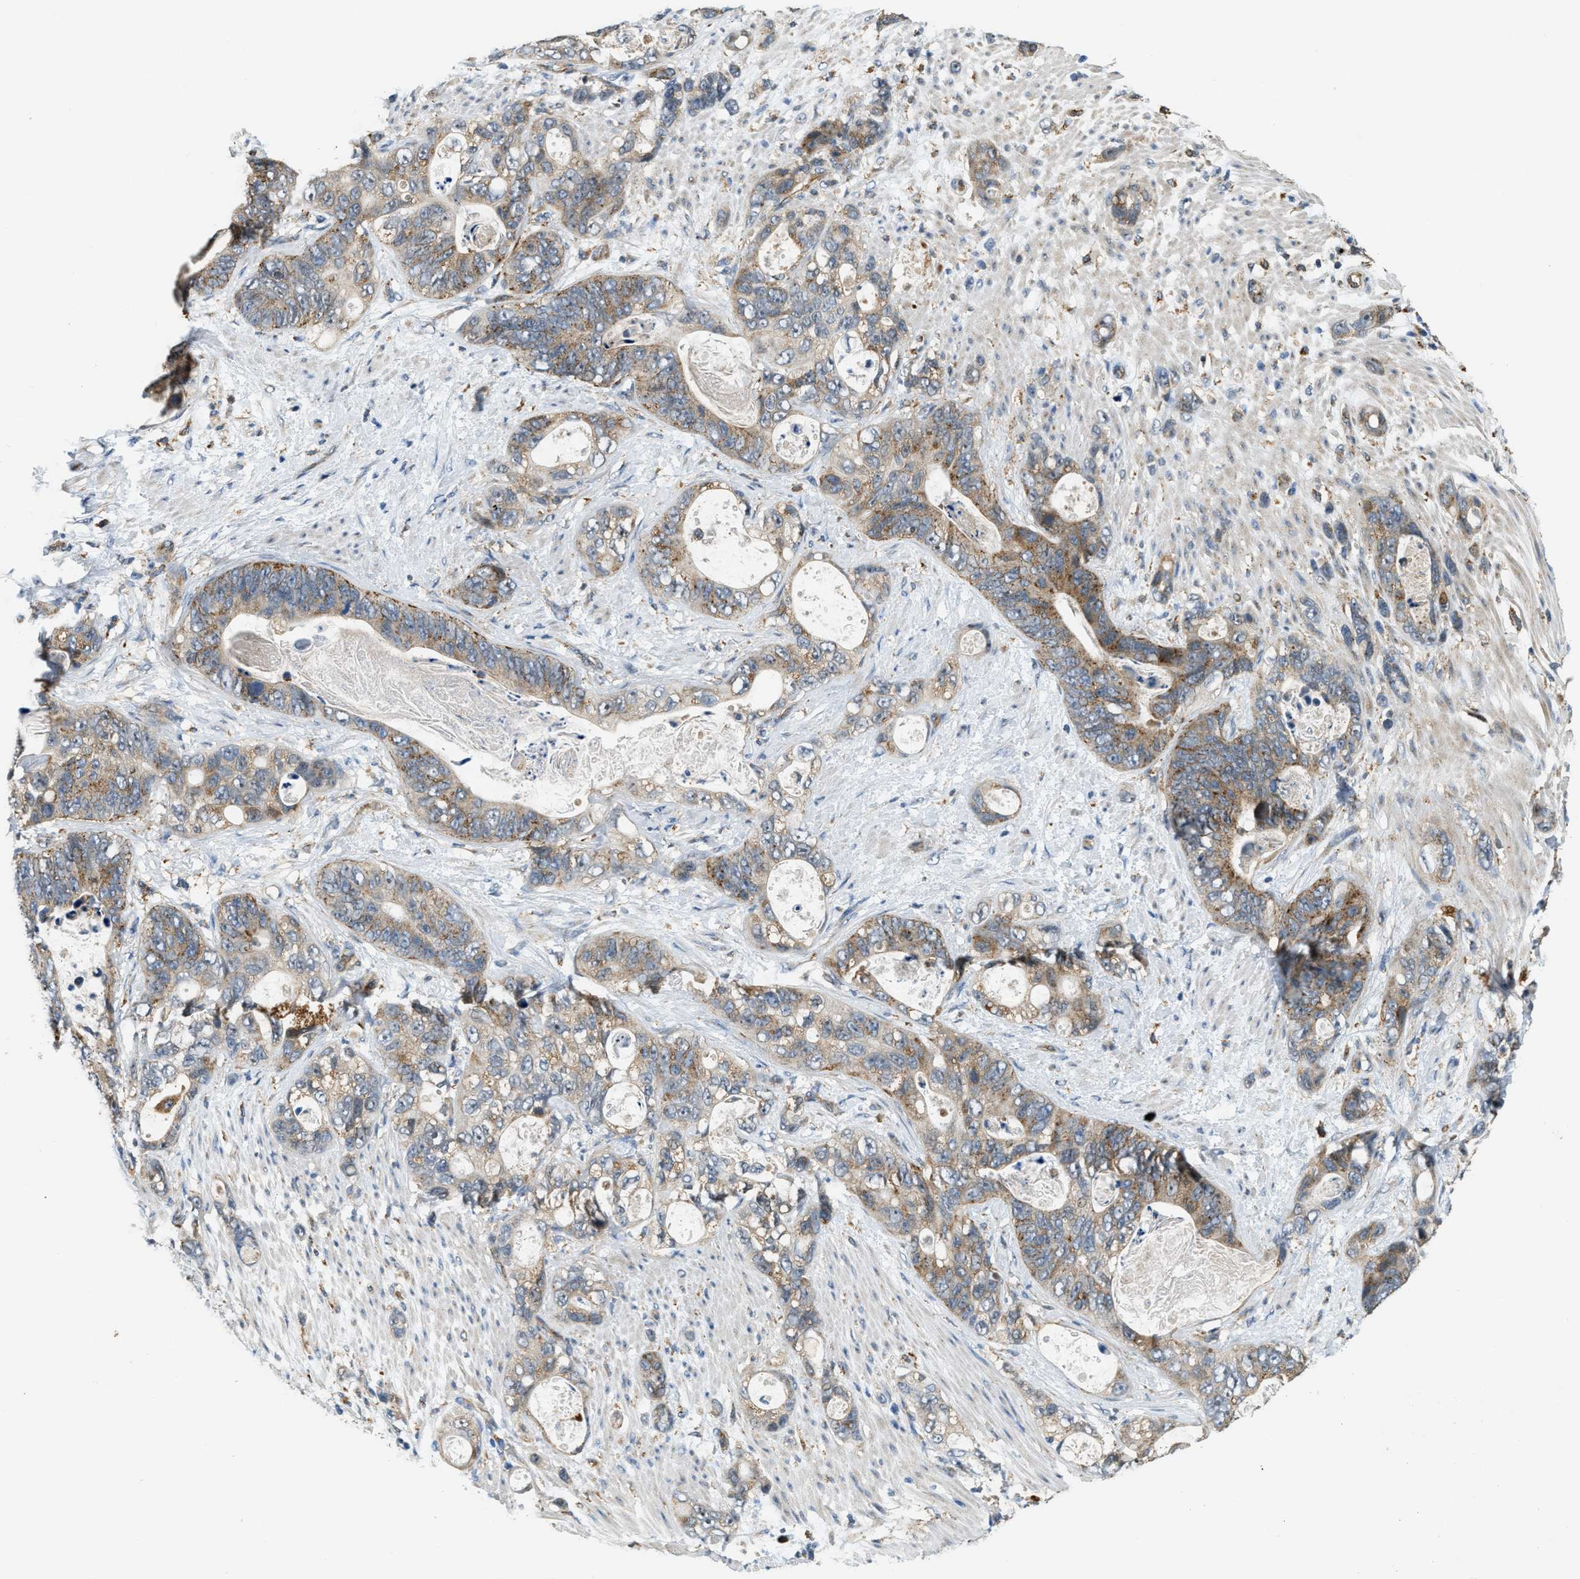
{"staining": {"intensity": "moderate", "quantity": ">75%", "location": "cytoplasmic/membranous"}, "tissue": "stomach cancer", "cell_type": "Tumor cells", "image_type": "cancer", "snomed": [{"axis": "morphology", "description": "Normal tissue, NOS"}, {"axis": "morphology", "description": "Adenocarcinoma, NOS"}, {"axis": "topography", "description": "Stomach"}], "caption": "Protein staining displays moderate cytoplasmic/membranous staining in about >75% of tumor cells in stomach adenocarcinoma.", "gene": "STARD3NL", "patient": {"sex": "female", "age": 89}}